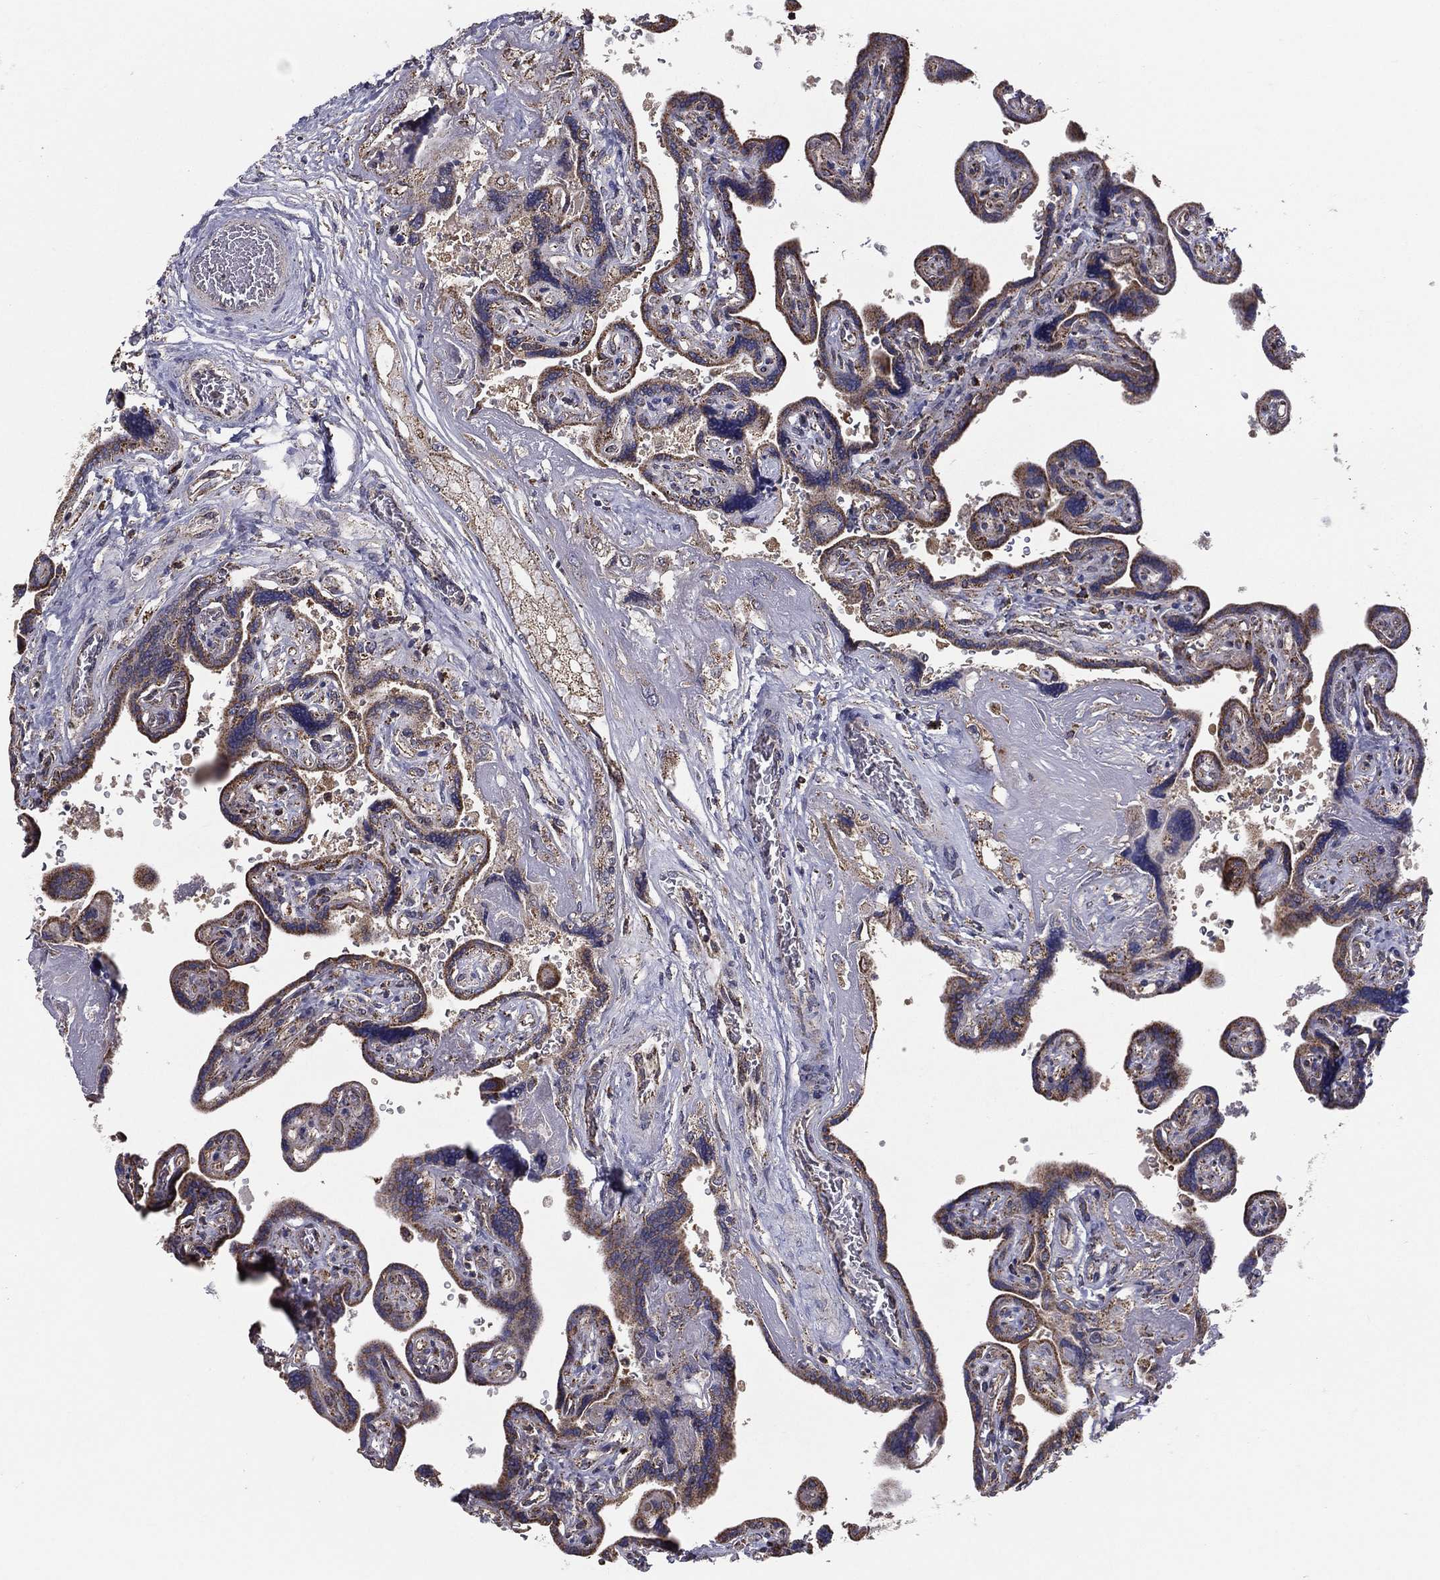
{"staining": {"intensity": "weak", "quantity": "25%-75%", "location": "cytoplasmic/membranous"}, "tissue": "placenta", "cell_type": "Decidual cells", "image_type": "normal", "snomed": [{"axis": "morphology", "description": "Normal tissue, NOS"}, {"axis": "topography", "description": "Placenta"}], "caption": "This is an image of immunohistochemistry staining of unremarkable placenta, which shows weak positivity in the cytoplasmic/membranous of decidual cells.", "gene": "ENSG00000288684", "patient": {"sex": "female", "age": 32}}